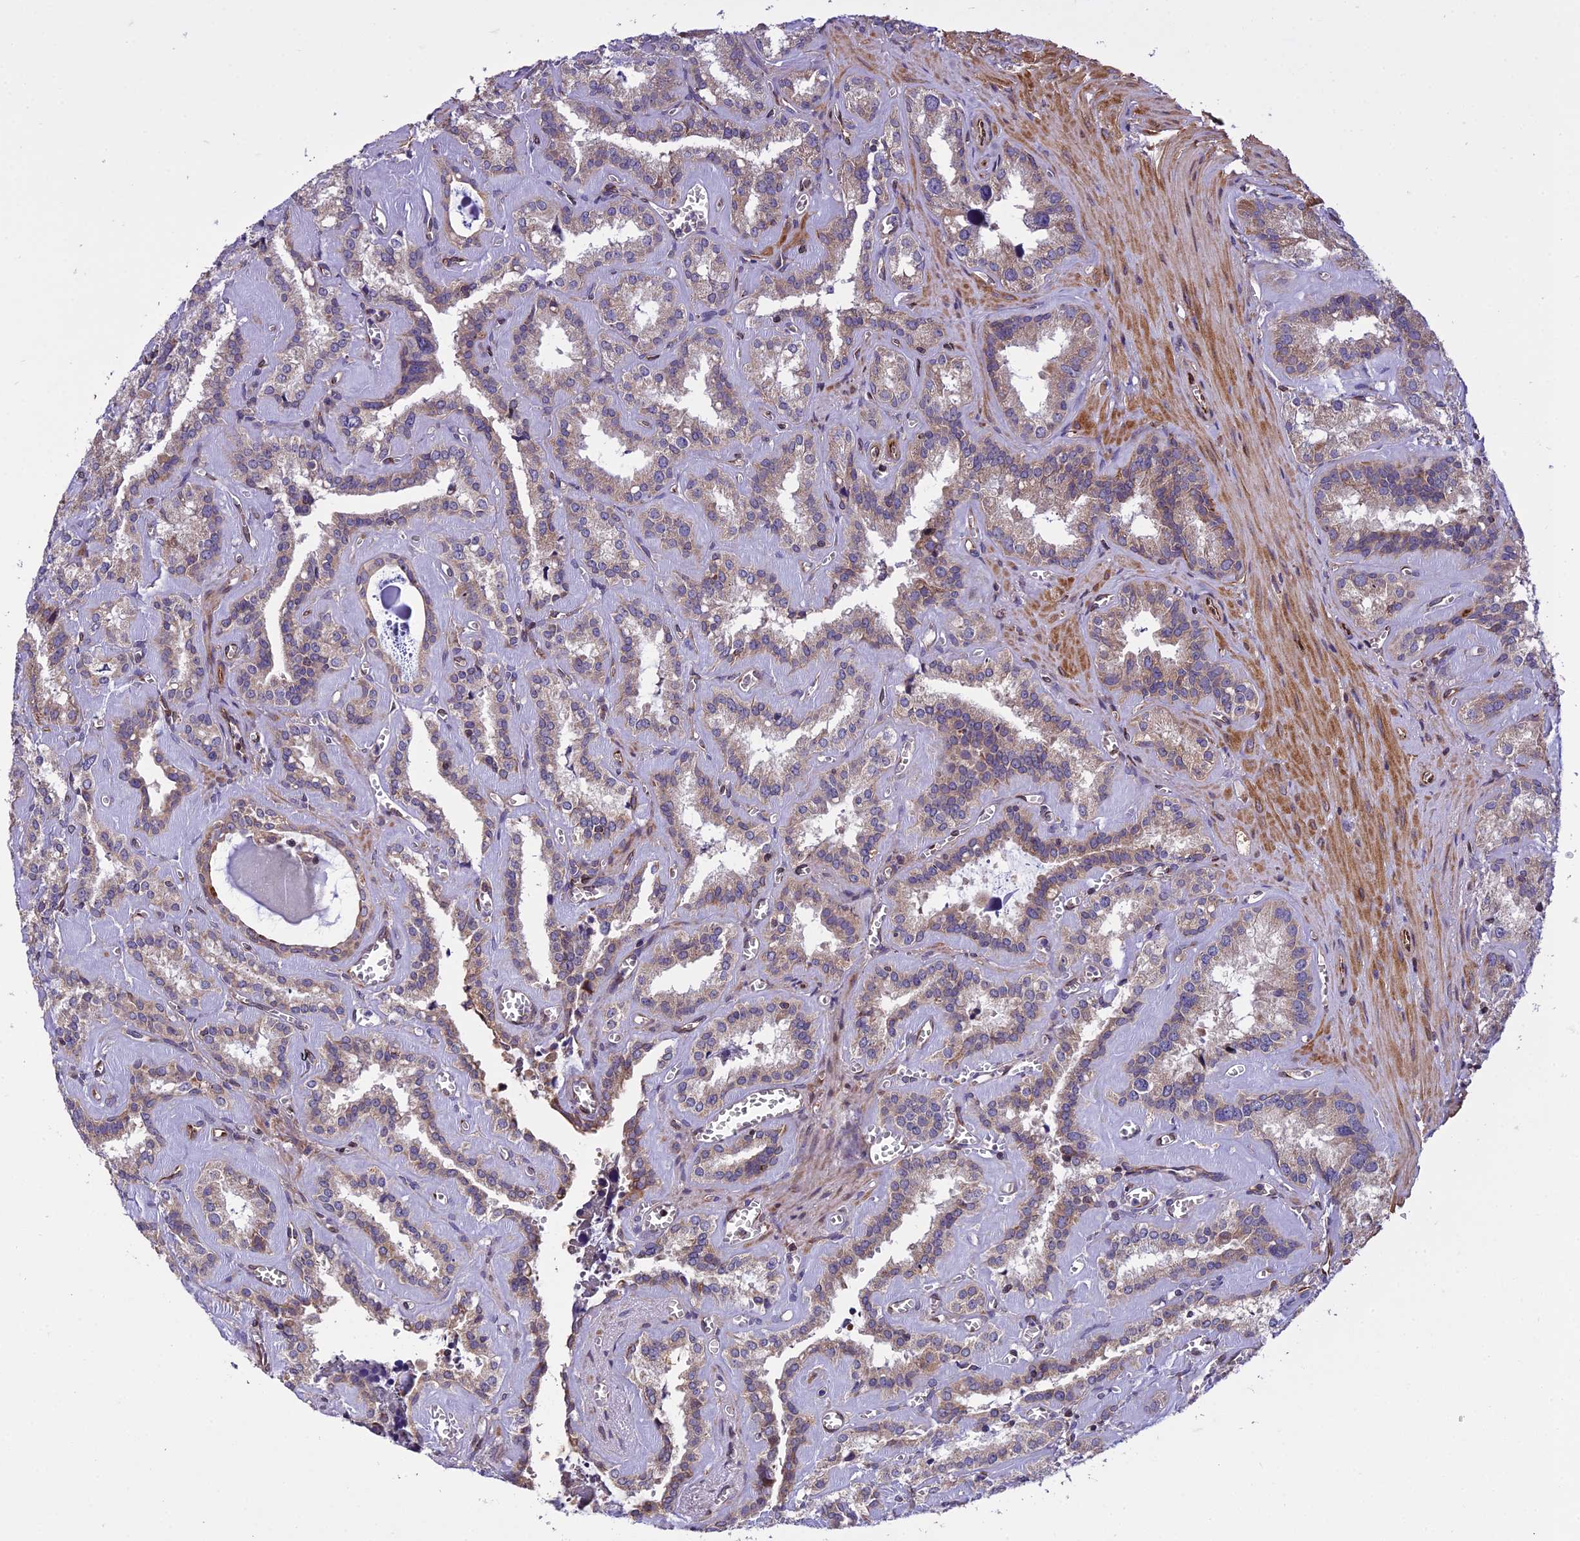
{"staining": {"intensity": "moderate", "quantity": "25%-75%", "location": "cytoplasmic/membranous"}, "tissue": "seminal vesicle", "cell_type": "Glandular cells", "image_type": "normal", "snomed": [{"axis": "morphology", "description": "Normal tissue, NOS"}, {"axis": "topography", "description": "Prostate"}, {"axis": "topography", "description": "Seminal veicle"}], "caption": "Immunohistochemical staining of benign human seminal vesicle displays moderate cytoplasmic/membranous protein staining in about 25%-75% of glandular cells. The protein of interest is shown in brown color, while the nuclei are stained blue.", "gene": "GIMAP1", "patient": {"sex": "male", "age": 59}}